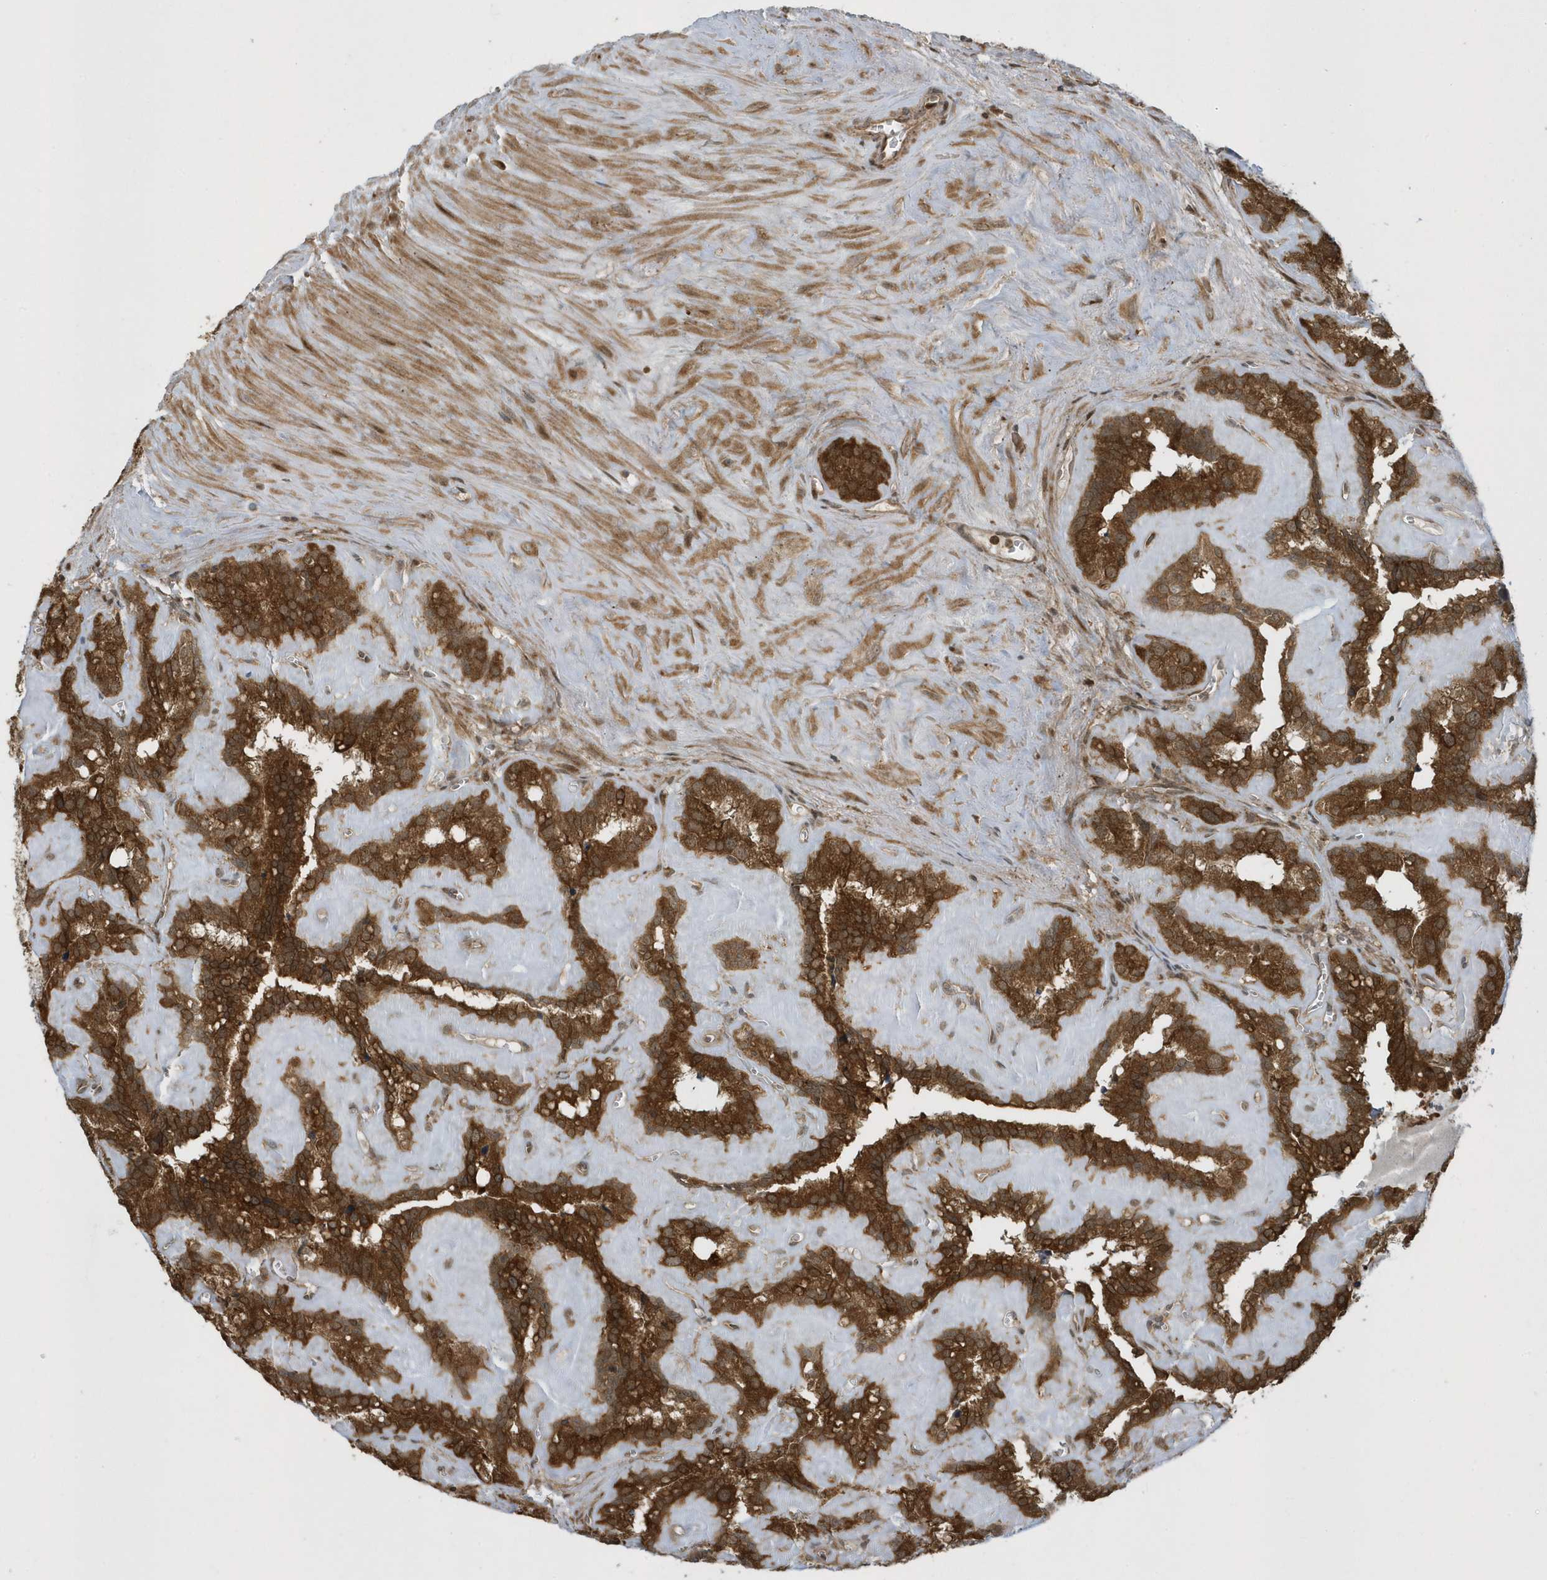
{"staining": {"intensity": "strong", "quantity": ">75%", "location": "cytoplasmic/membranous"}, "tissue": "seminal vesicle", "cell_type": "Glandular cells", "image_type": "normal", "snomed": [{"axis": "morphology", "description": "Normal tissue, NOS"}, {"axis": "topography", "description": "Prostate"}, {"axis": "topography", "description": "Seminal veicle"}], "caption": "Glandular cells display strong cytoplasmic/membranous positivity in about >75% of cells in benign seminal vesicle.", "gene": "STAMBP", "patient": {"sex": "male", "age": 59}}